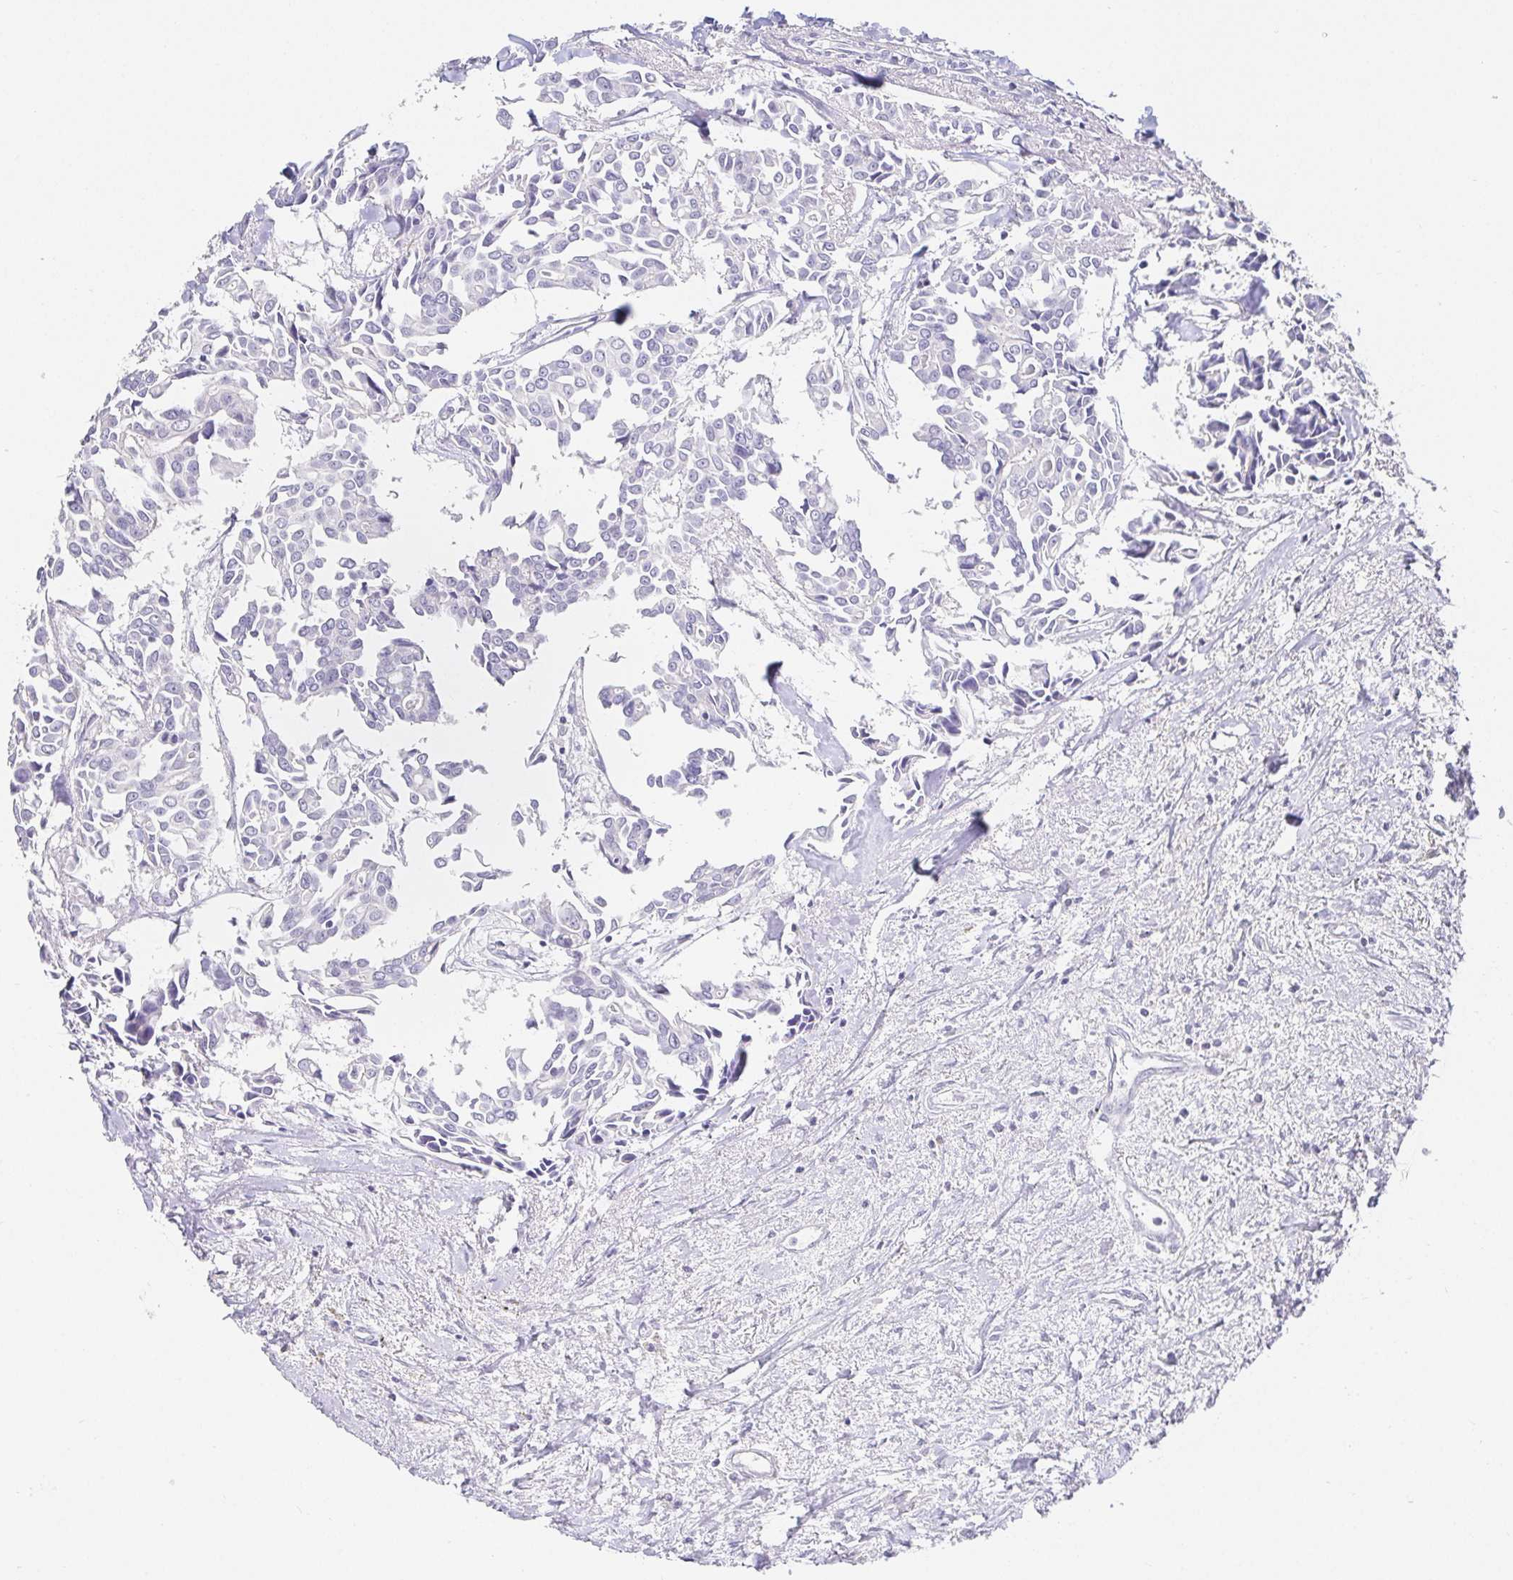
{"staining": {"intensity": "negative", "quantity": "none", "location": "none"}, "tissue": "breast cancer", "cell_type": "Tumor cells", "image_type": "cancer", "snomed": [{"axis": "morphology", "description": "Duct carcinoma"}, {"axis": "topography", "description": "Breast"}], "caption": "Human breast cancer (intraductal carcinoma) stained for a protein using immunohistochemistry (IHC) displays no expression in tumor cells.", "gene": "PDX1", "patient": {"sex": "female", "age": 54}}